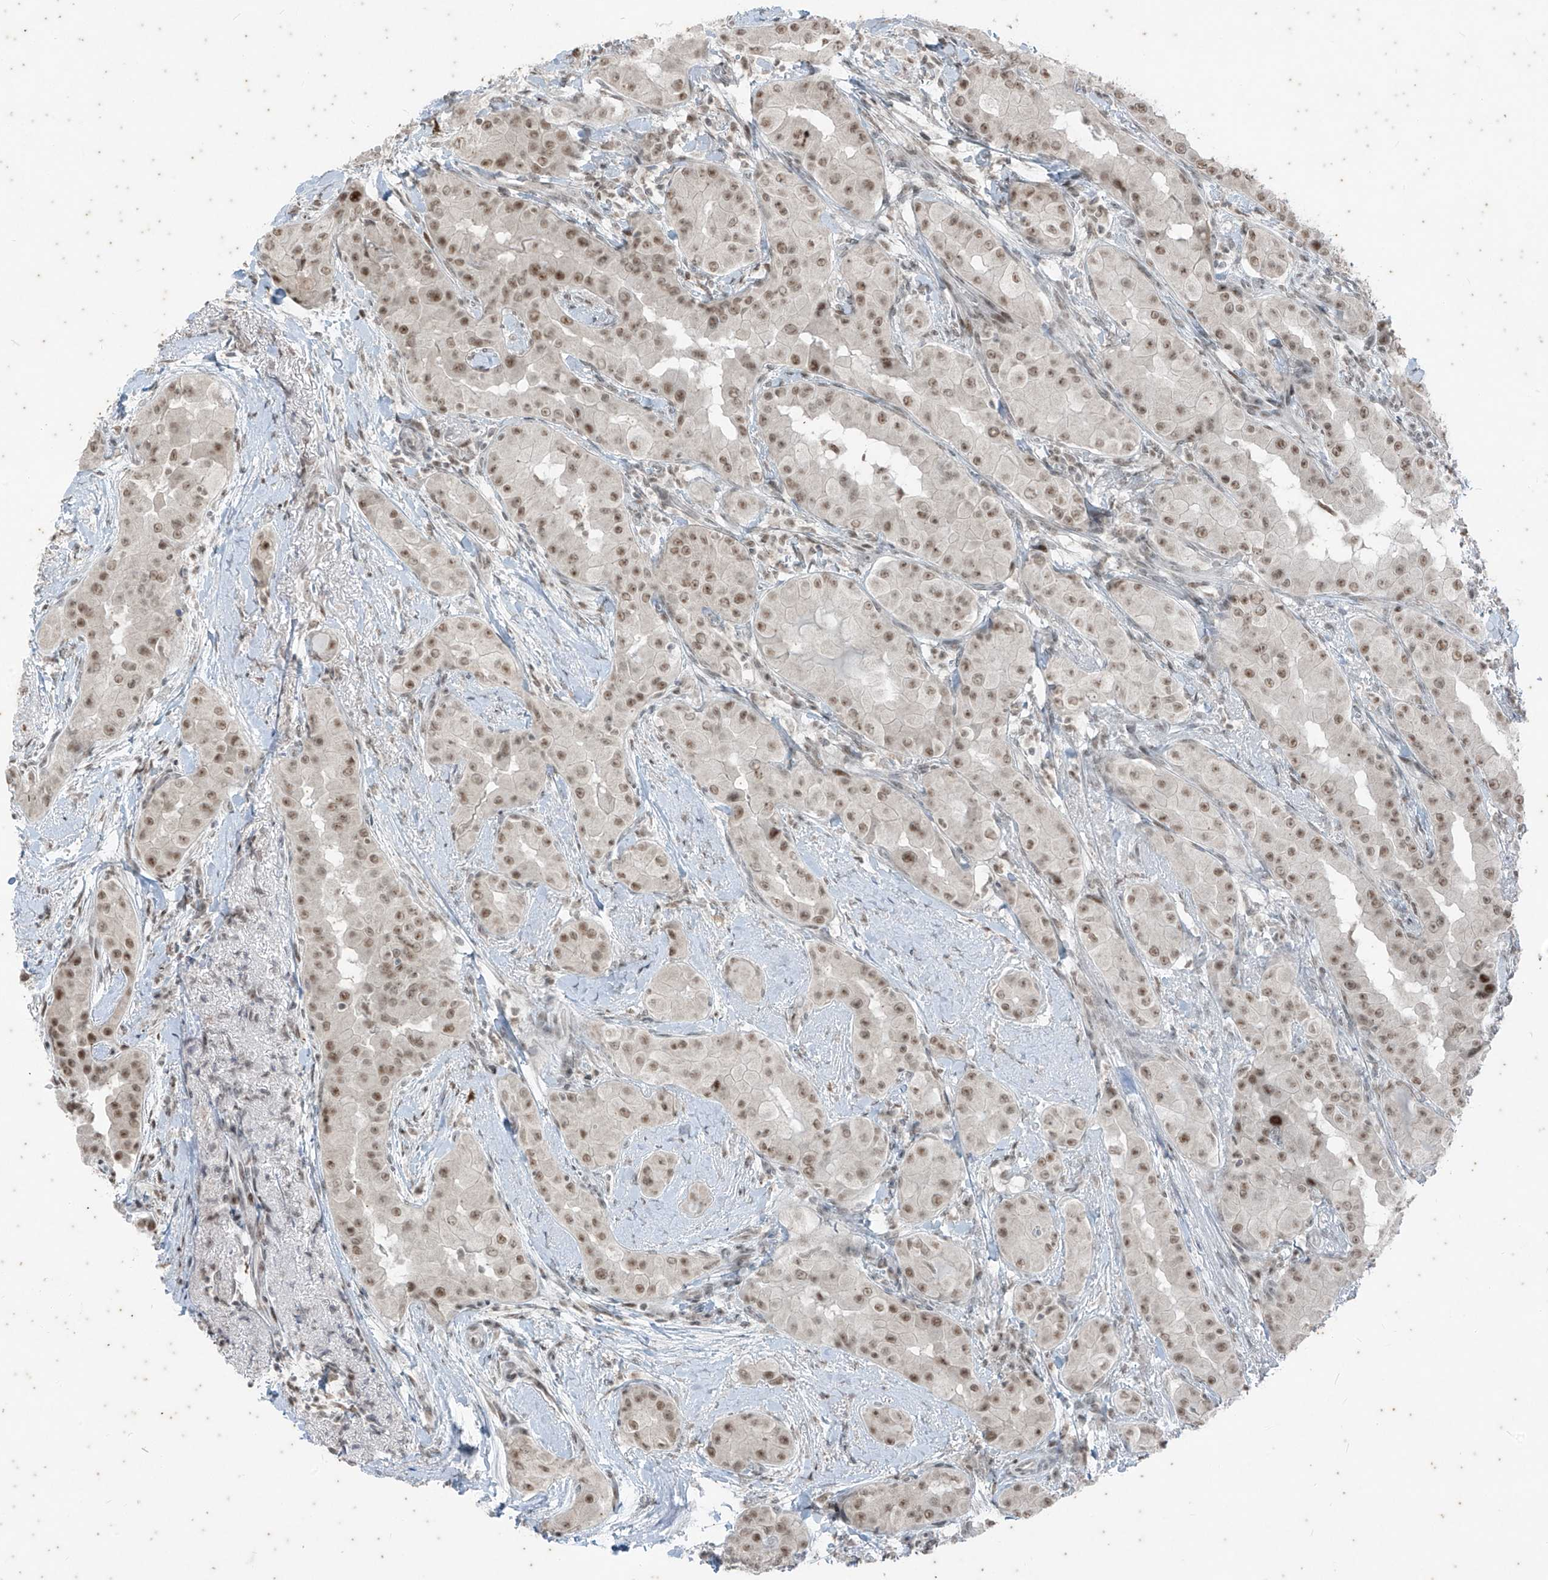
{"staining": {"intensity": "moderate", "quantity": ">75%", "location": "nuclear"}, "tissue": "thyroid cancer", "cell_type": "Tumor cells", "image_type": "cancer", "snomed": [{"axis": "morphology", "description": "Papillary adenocarcinoma, NOS"}, {"axis": "topography", "description": "Thyroid gland"}], "caption": "High-magnification brightfield microscopy of thyroid cancer stained with DAB (3,3'-diaminobenzidine) (brown) and counterstained with hematoxylin (blue). tumor cells exhibit moderate nuclear expression is appreciated in about>75% of cells. (Brightfield microscopy of DAB IHC at high magnification).", "gene": "ZNF354B", "patient": {"sex": "male", "age": 33}}